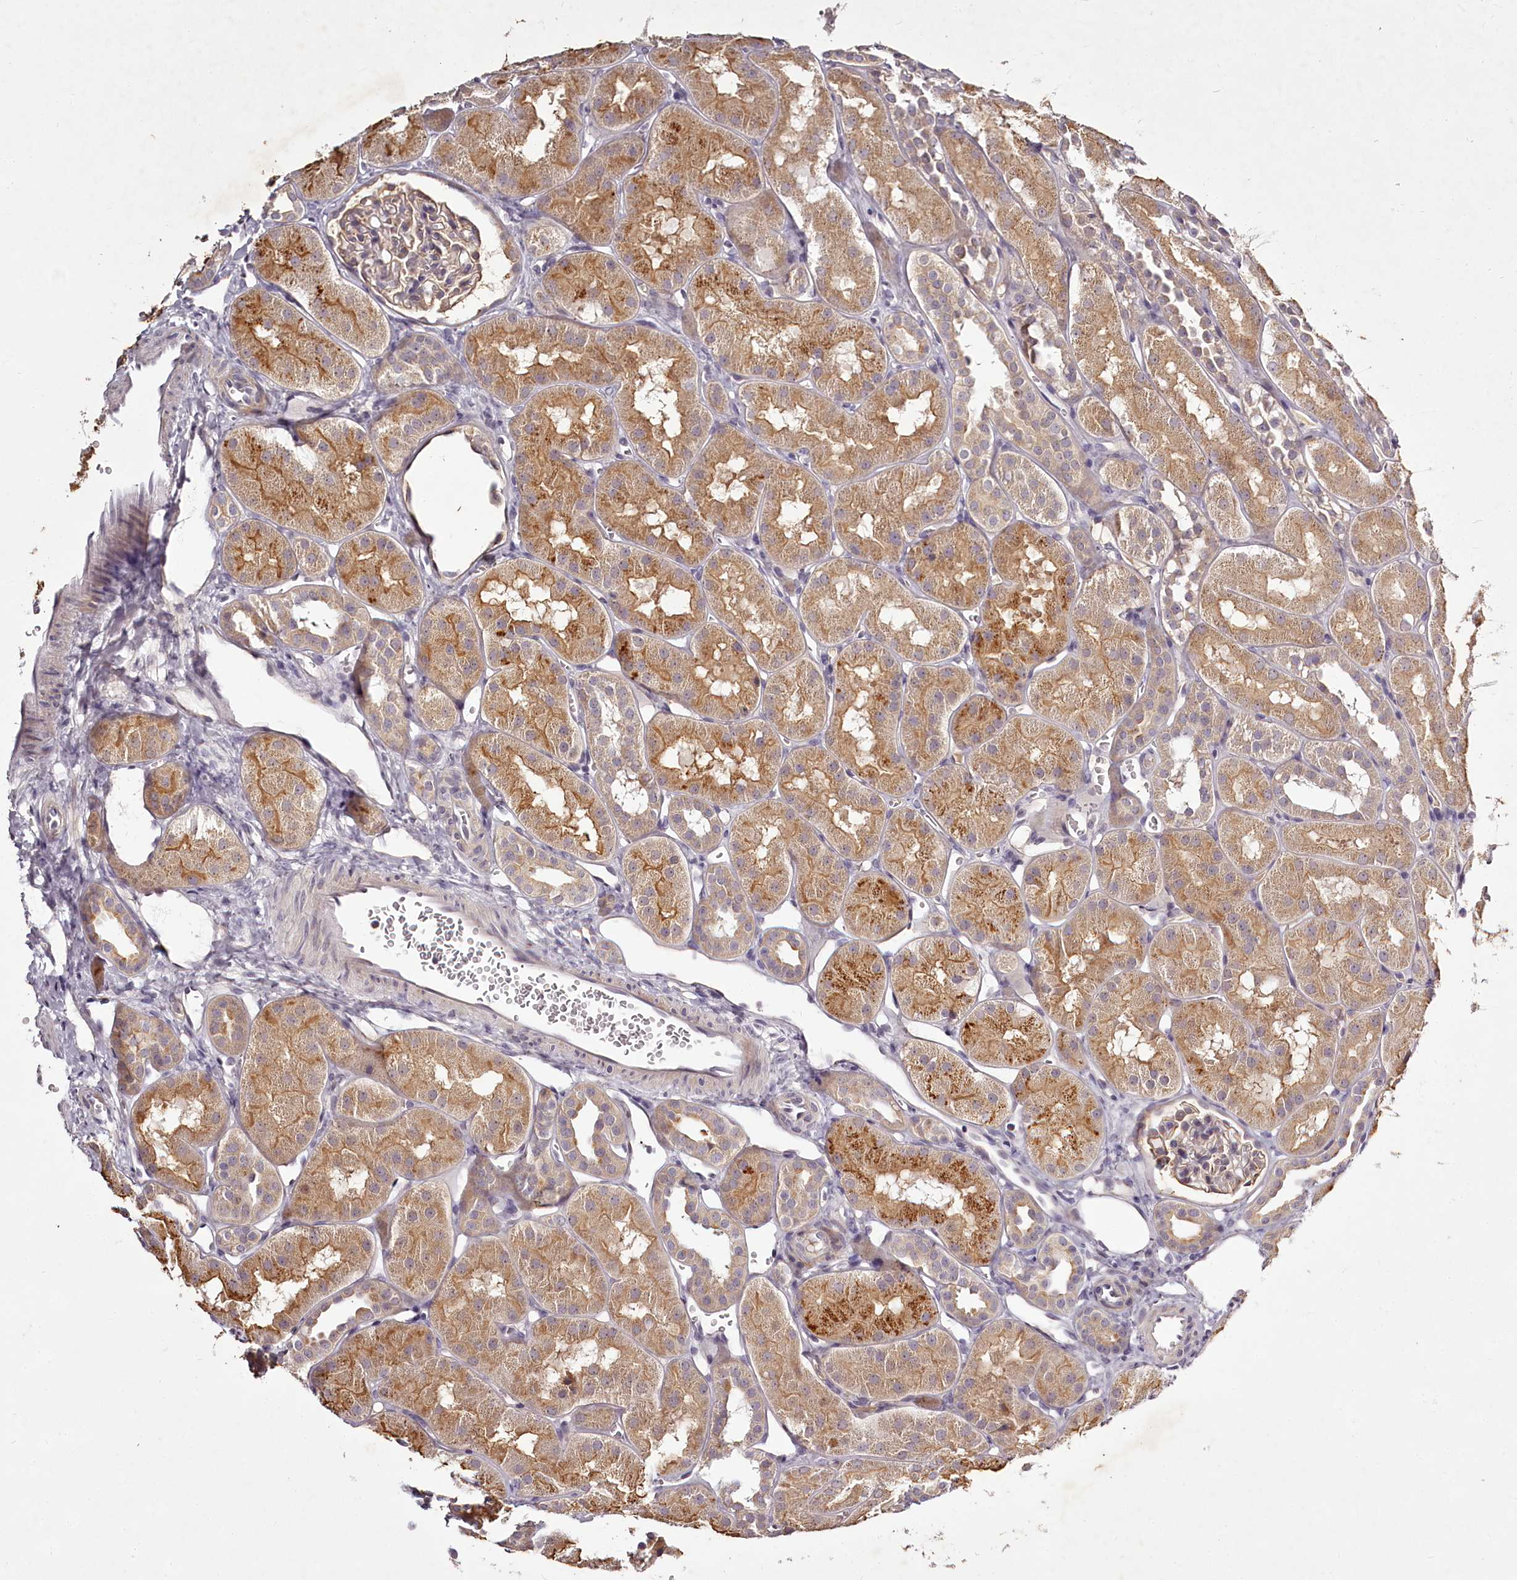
{"staining": {"intensity": "moderate", "quantity": "<25%", "location": "cytoplasmic/membranous"}, "tissue": "kidney", "cell_type": "Cells in glomeruli", "image_type": "normal", "snomed": [{"axis": "morphology", "description": "Normal tissue, NOS"}, {"axis": "topography", "description": "Kidney"}, {"axis": "topography", "description": "Urinary bladder"}], "caption": "Protein expression analysis of normal kidney demonstrates moderate cytoplasmic/membranous staining in about <25% of cells in glomeruli.", "gene": "RBMXL2", "patient": {"sex": "male", "age": 16}}